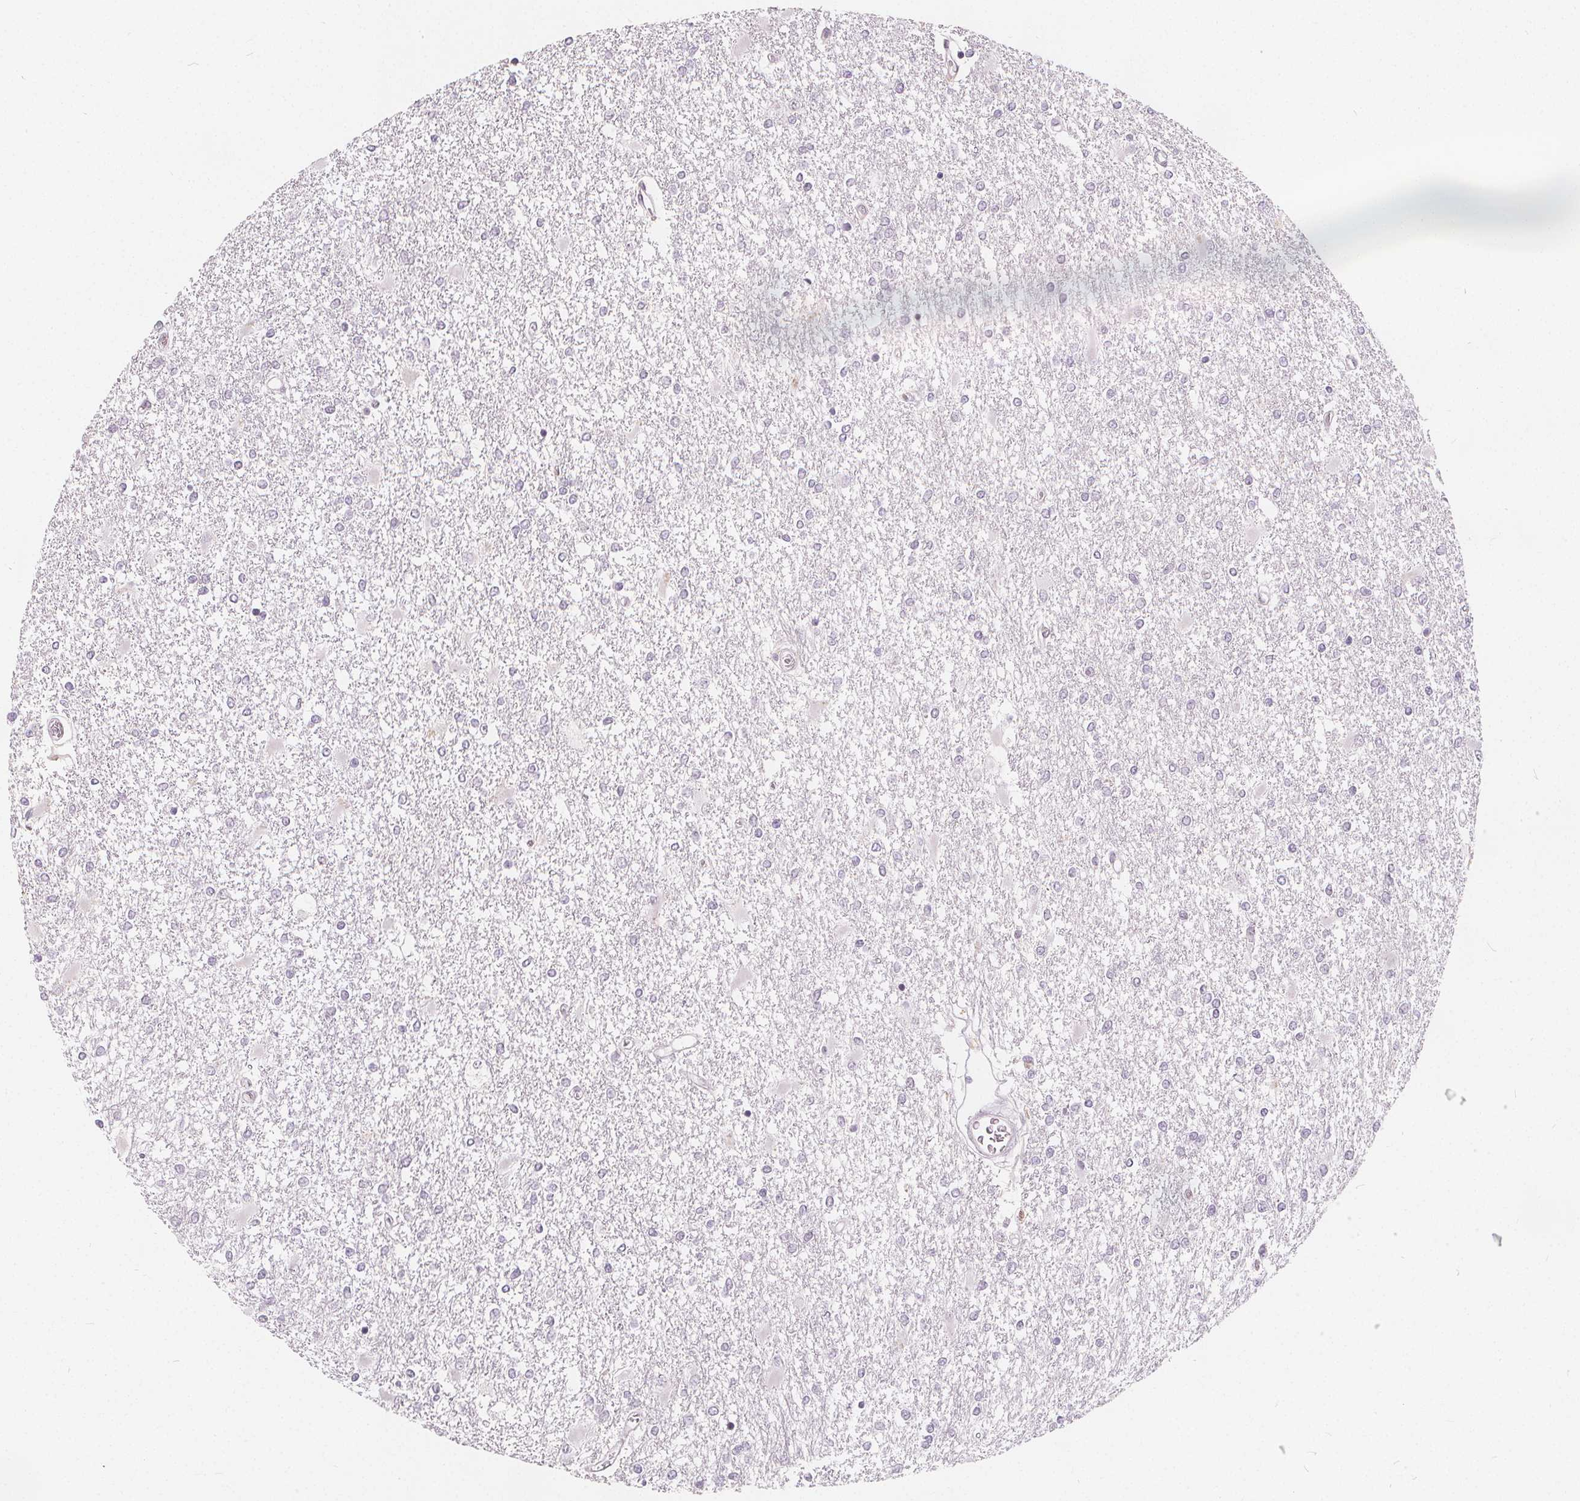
{"staining": {"intensity": "negative", "quantity": "none", "location": "none"}, "tissue": "glioma", "cell_type": "Tumor cells", "image_type": "cancer", "snomed": [{"axis": "morphology", "description": "Glioma, malignant, High grade"}, {"axis": "topography", "description": "Cerebral cortex"}], "caption": "Immunohistochemistry image of human glioma stained for a protein (brown), which demonstrates no expression in tumor cells. The staining is performed using DAB brown chromogen with nuclei counter-stained in using hematoxylin.", "gene": "DRC3", "patient": {"sex": "male", "age": 79}}